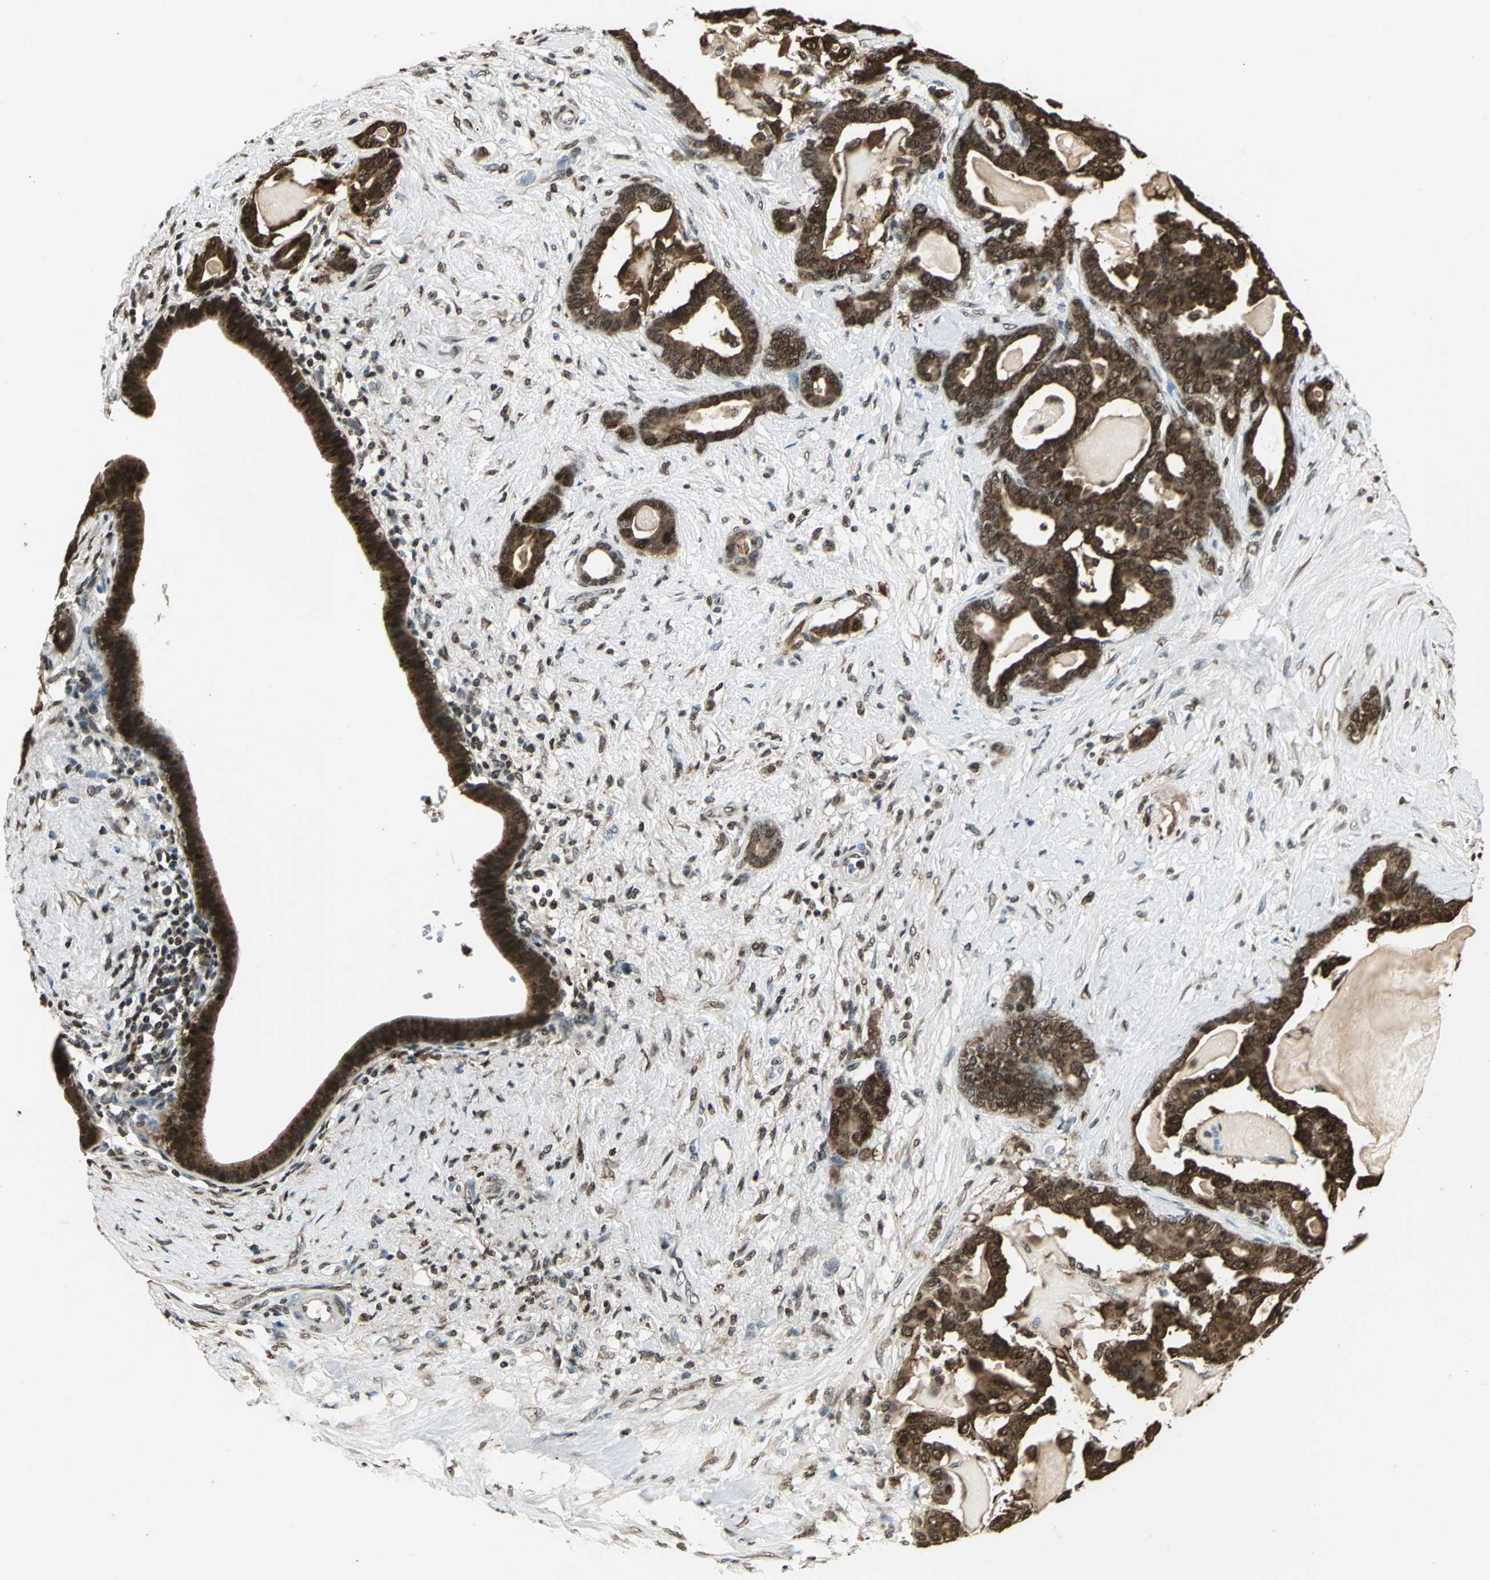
{"staining": {"intensity": "strong", "quantity": ">75%", "location": "cytoplasmic/membranous,nuclear"}, "tissue": "pancreatic cancer", "cell_type": "Tumor cells", "image_type": "cancer", "snomed": [{"axis": "morphology", "description": "Adenocarcinoma, NOS"}, {"axis": "topography", "description": "Pancreas"}], "caption": "High-magnification brightfield microscopy of pancreatic cancer (adenocarcinoma) stained with DAB (brown) and counterstained with hematoxylin (blue). tumor cells exhibit strong cytoplasmic/membranous and nuclear expression is seen in about>75% of cells. (DAB (3,3'-diaminobenzidine) IHC with brightfield microscopy, high magnification).", "gene": "LGALS3", "patient": {"sex": "male", "age": 63}}